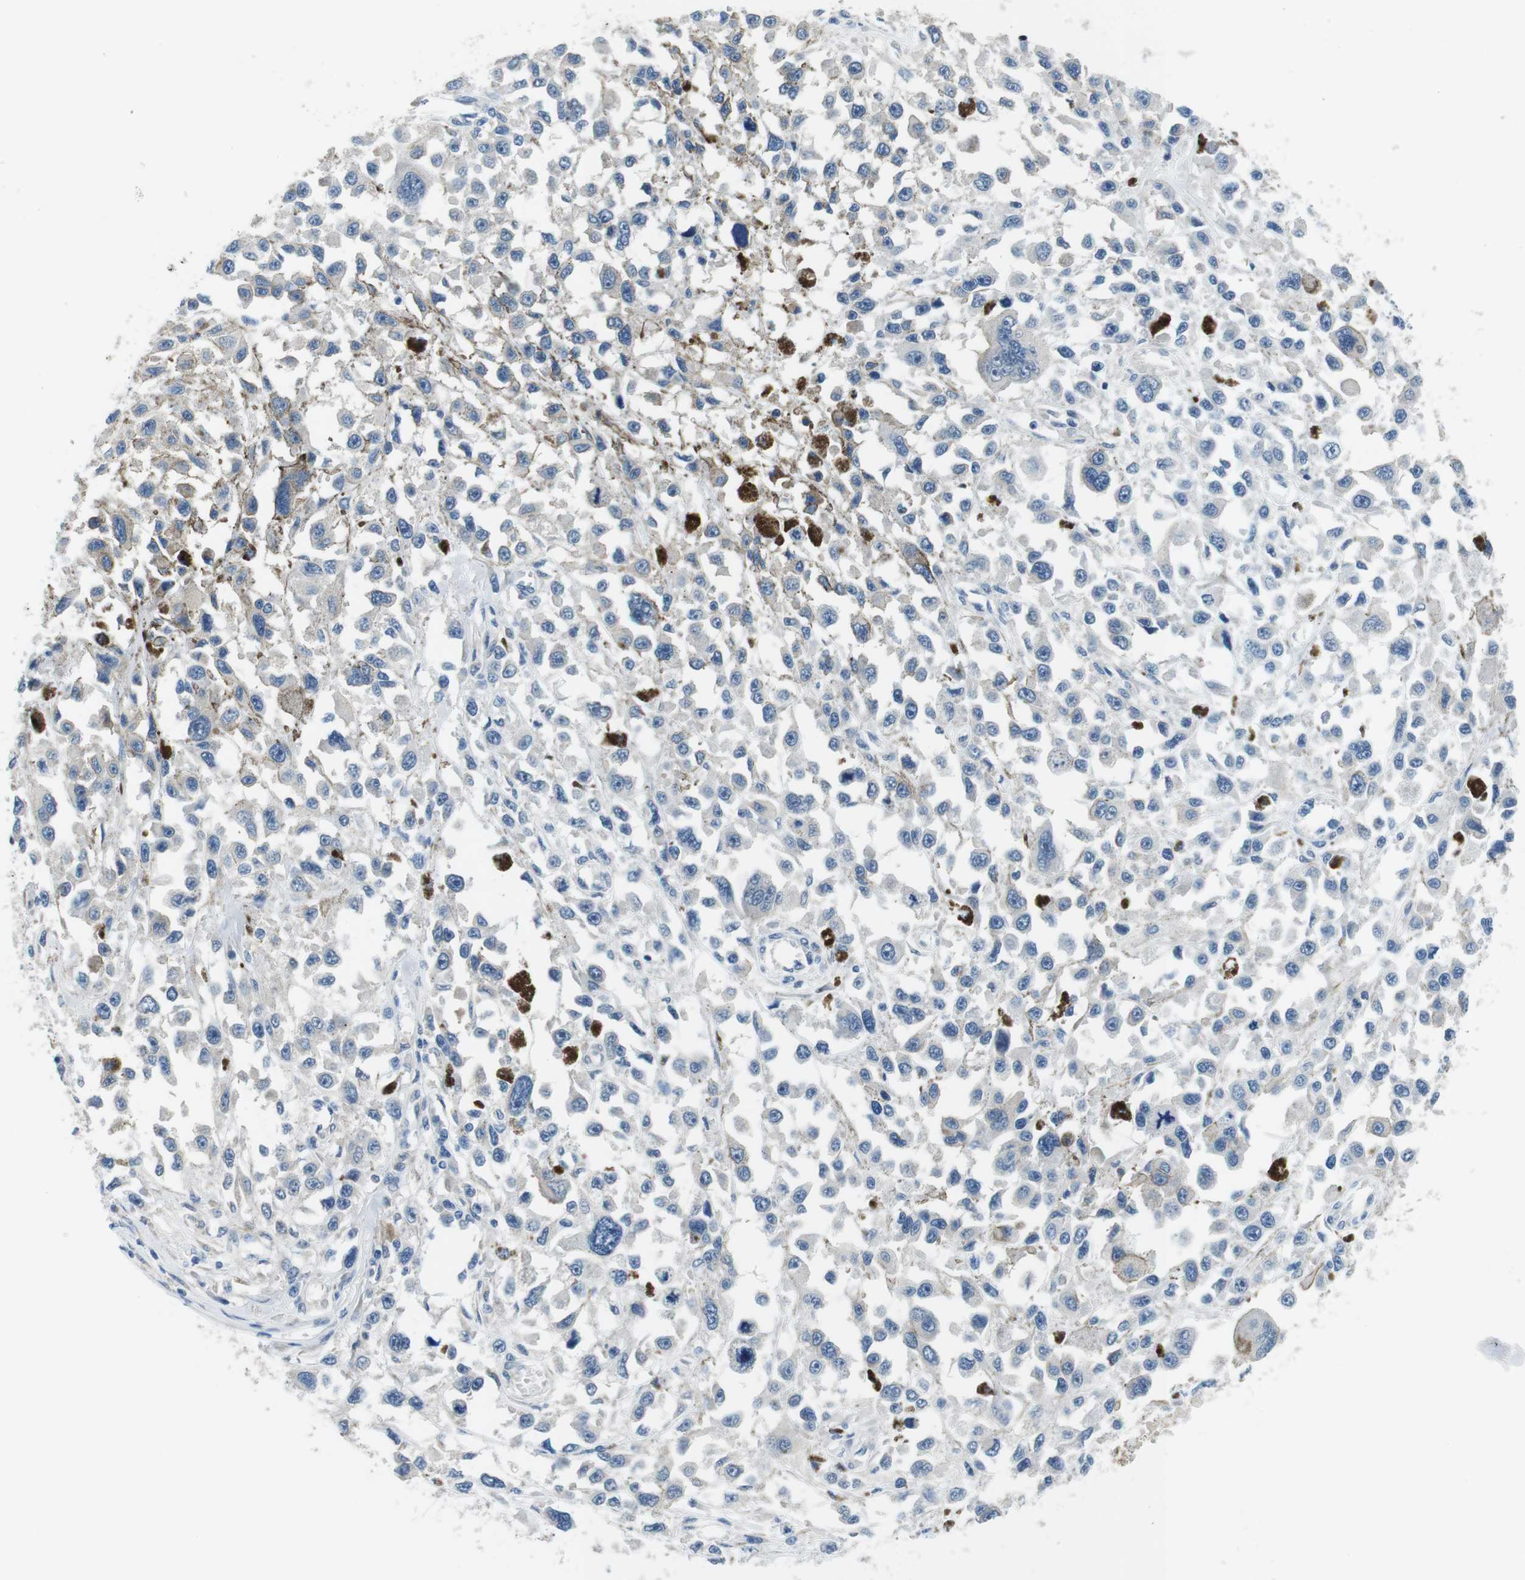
{"staining": {"intensity": "negative", "quantity": "none", "location": "none"}, "tissue": "melanoma", "cell_type": "Tumor cells", "image_type": "cancer", "snomed": [{"axis": "morphology", "description": "Malignant melanoma, Metastatic site"}, {"axis": "topography", "description": "Lymph node"}], "caption": "Immunohistochemistry (IHC) image of neoplastic tissue: melanoma stained with DAB (3,3'-diaminobenzidine) exhibits no significant protein positivity in tumor cells. (DAB (3,3'-diaminobenzidine) immunohistochemistry visualized using brightfield microscopy, high magnification).", "gene": "EIF2B5", "patient": {"sex": "male", "age": 59}}